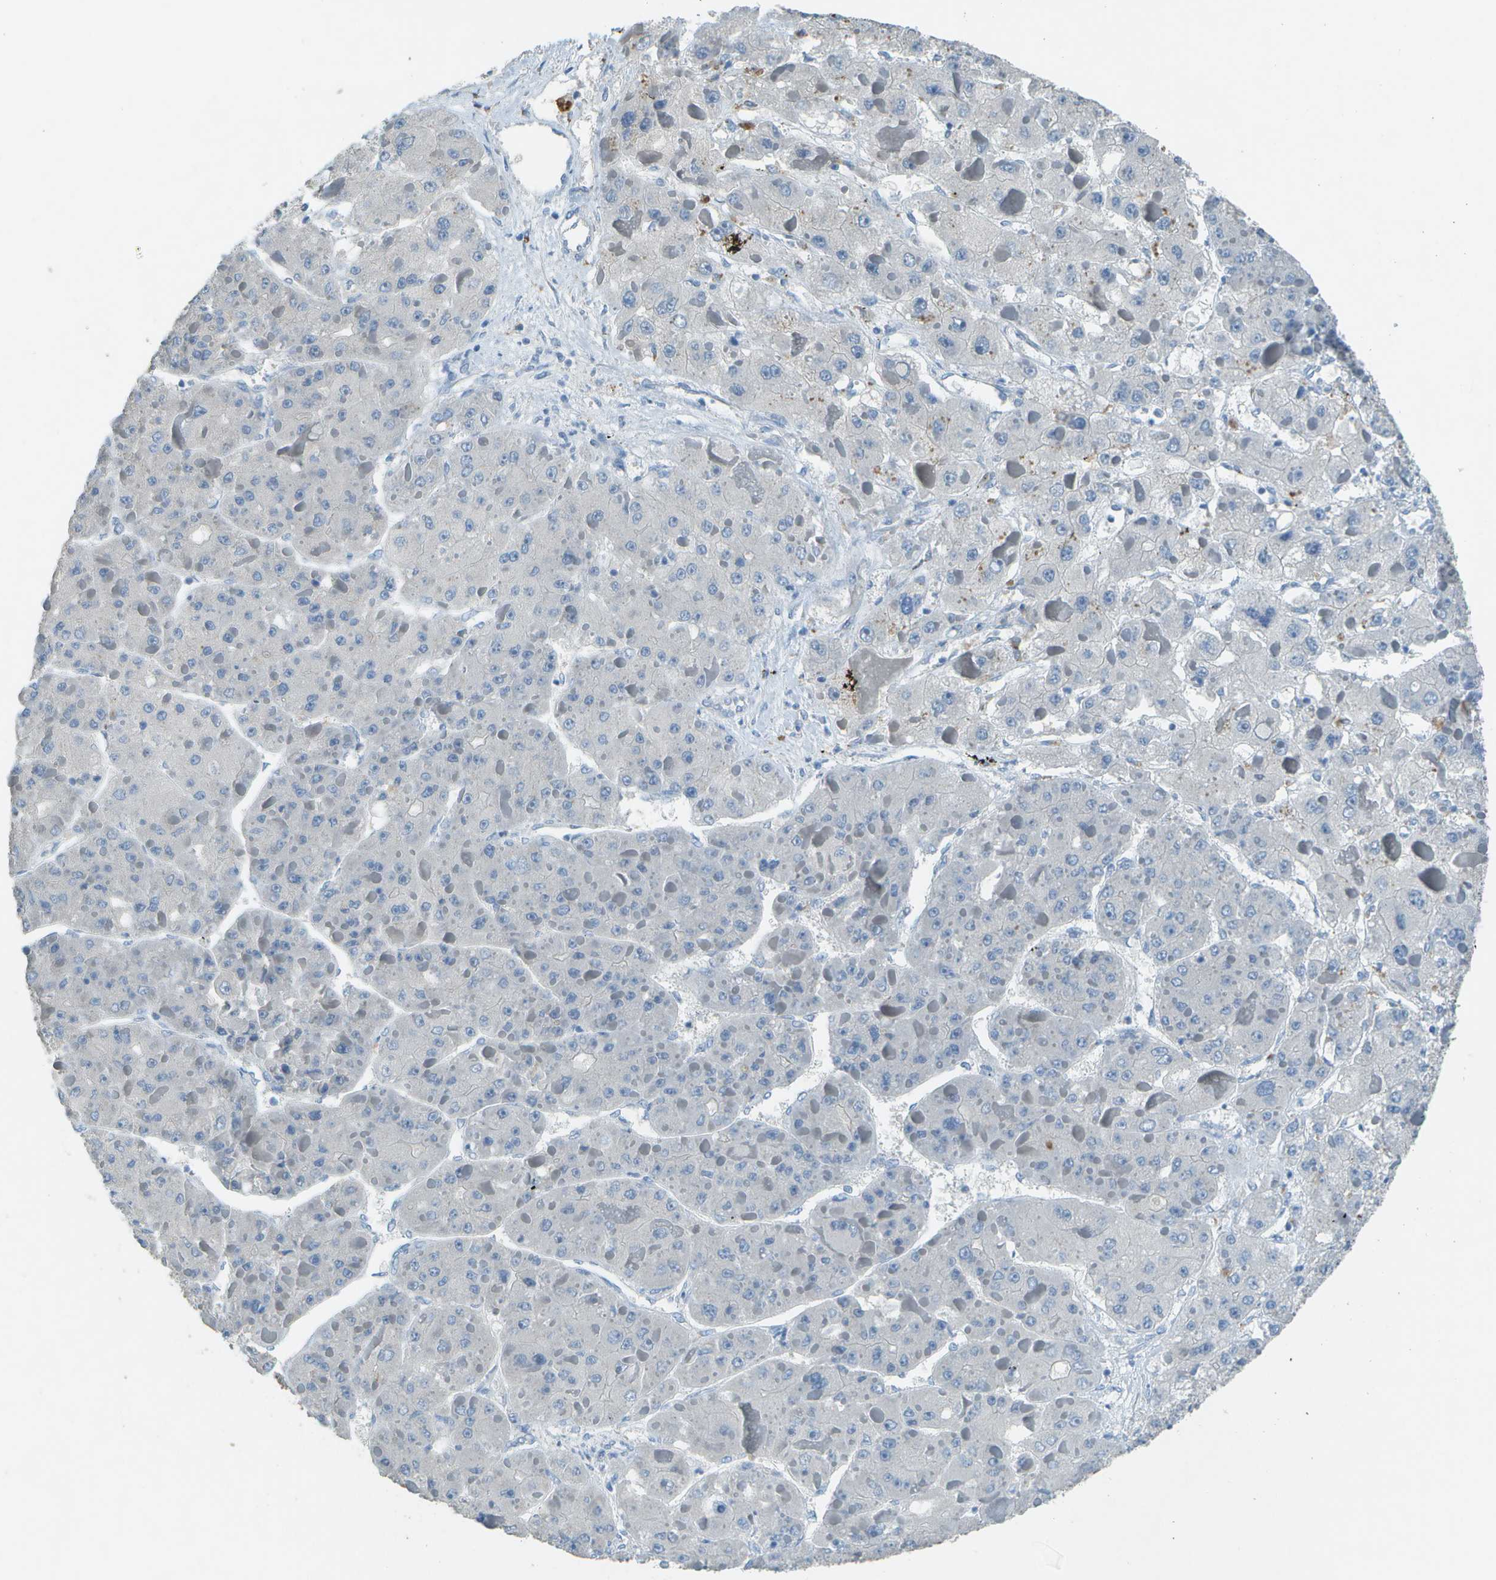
{"staining": {"intensity": "negative", "quantity": "none", "location": "none"}, "tissue": "liver cancer", "cell_type": "Tumor cells", "image_type": "cancer", "snomed": [{"axis": "morphology", "description": "Carcinoma, Hepatocellular, NOS"}, {"axis": "topography", "description": "Liver"}], "caption": "Photomicrograph shows no protein expression in tumor cells of liver cancer (hepatocellular carcinoma) tissue. (Immunohistochemistry, brightfield microscopy, high magnification).", "gene": "LGI2", "patient": {"sex": "female", "age": 73}}